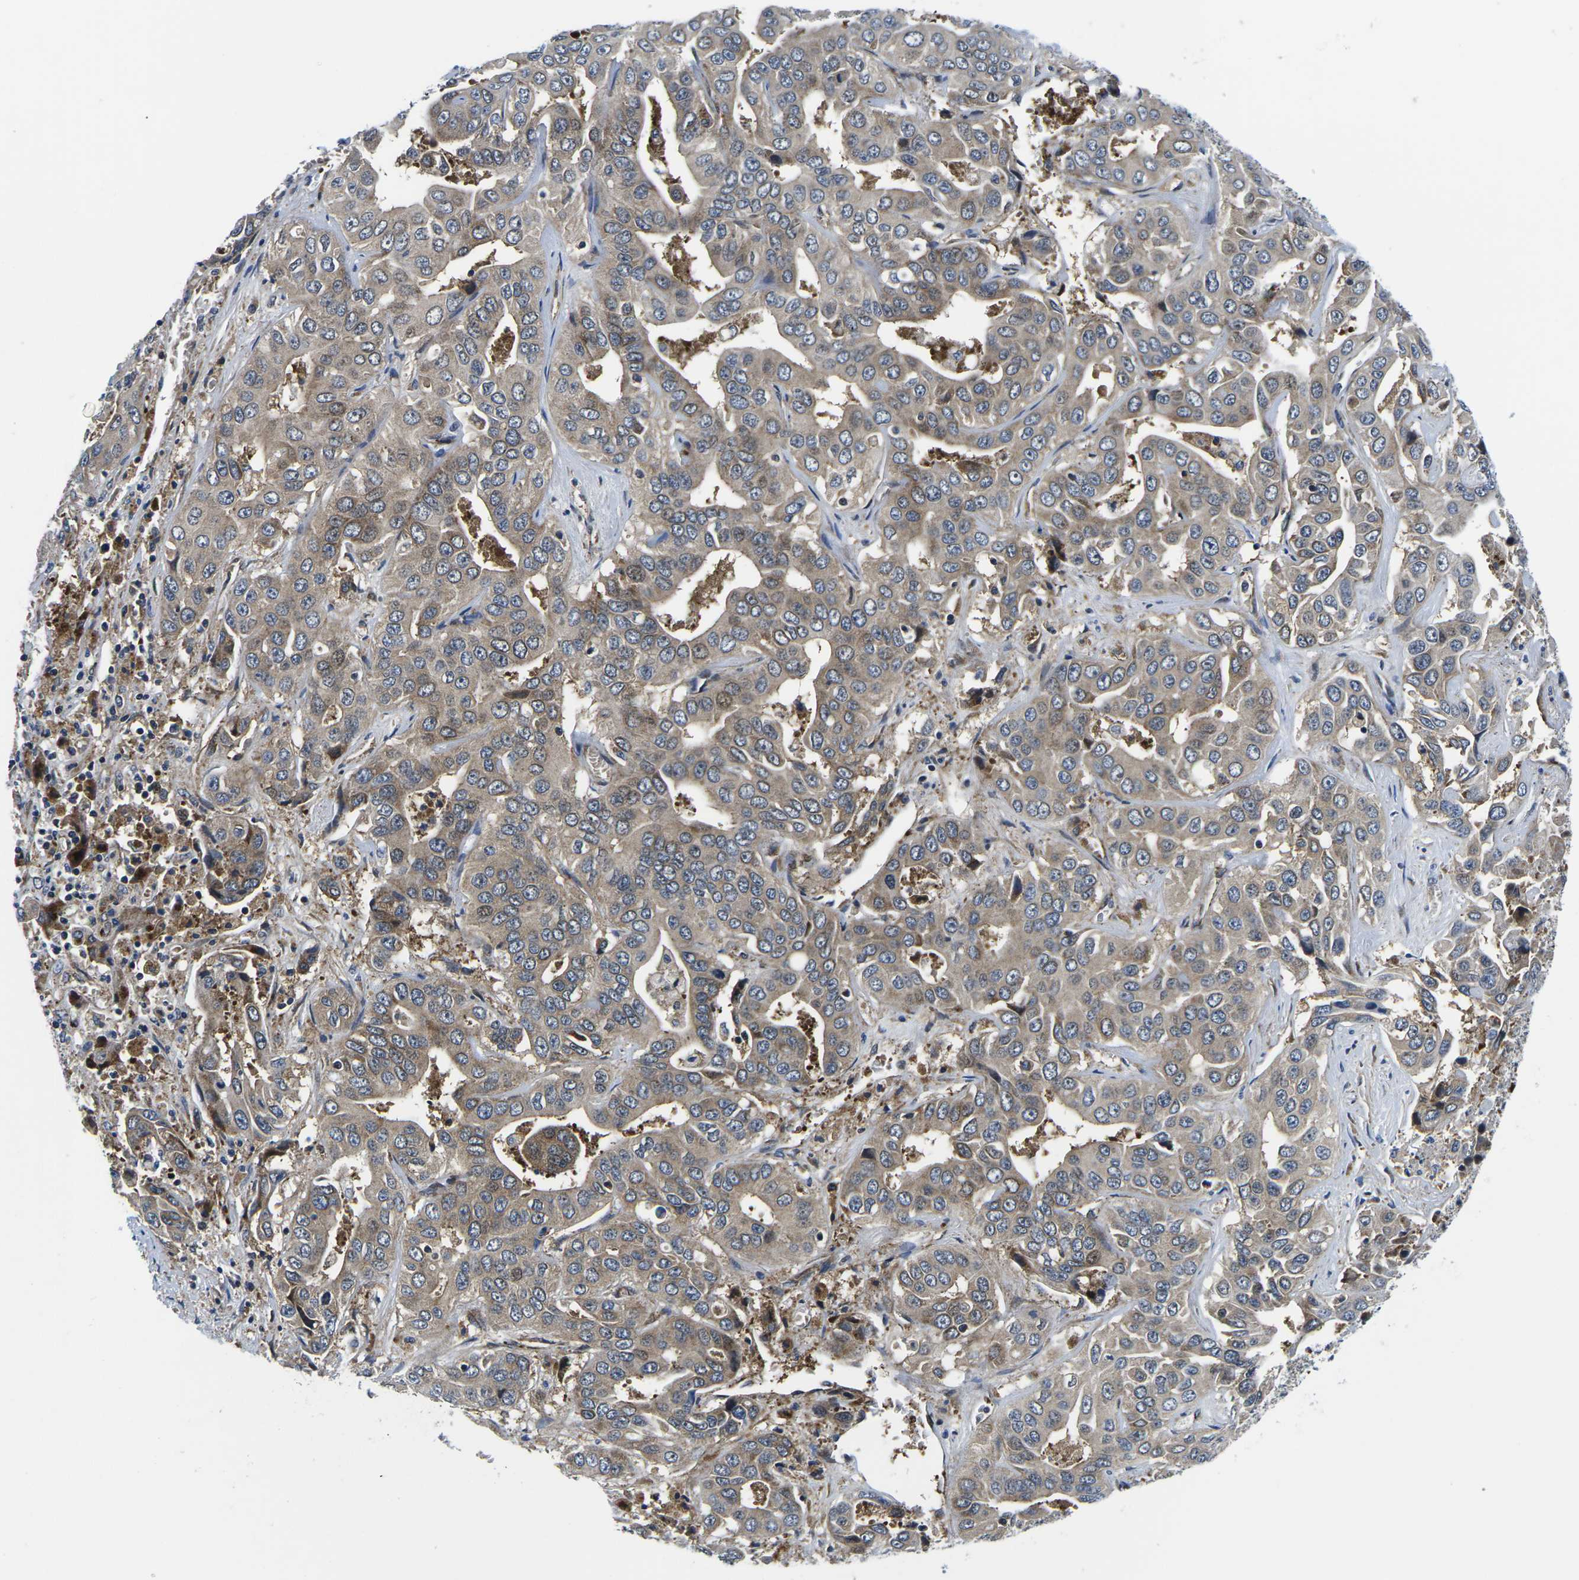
{"staining": {"intensity": "weak", "quantity": ">75%", "location": "cytoplasmic/membranous"}, "tissue": "liver cancer", "cell_type": "Tumor cells", "image_type": "cancer", "snomed": [{"axis": "morphology", "description": "Cholangiocarcinoma"}, {"axis": "topography", "description": "Liver"}], "caption": "A brown stain shows weak cytoplasmic/membranous staining of a protein in liver cholangiocarcinoma tumor cells.", "gene": "EIF4E", "patient": {"sex": "female", "age": 52}}